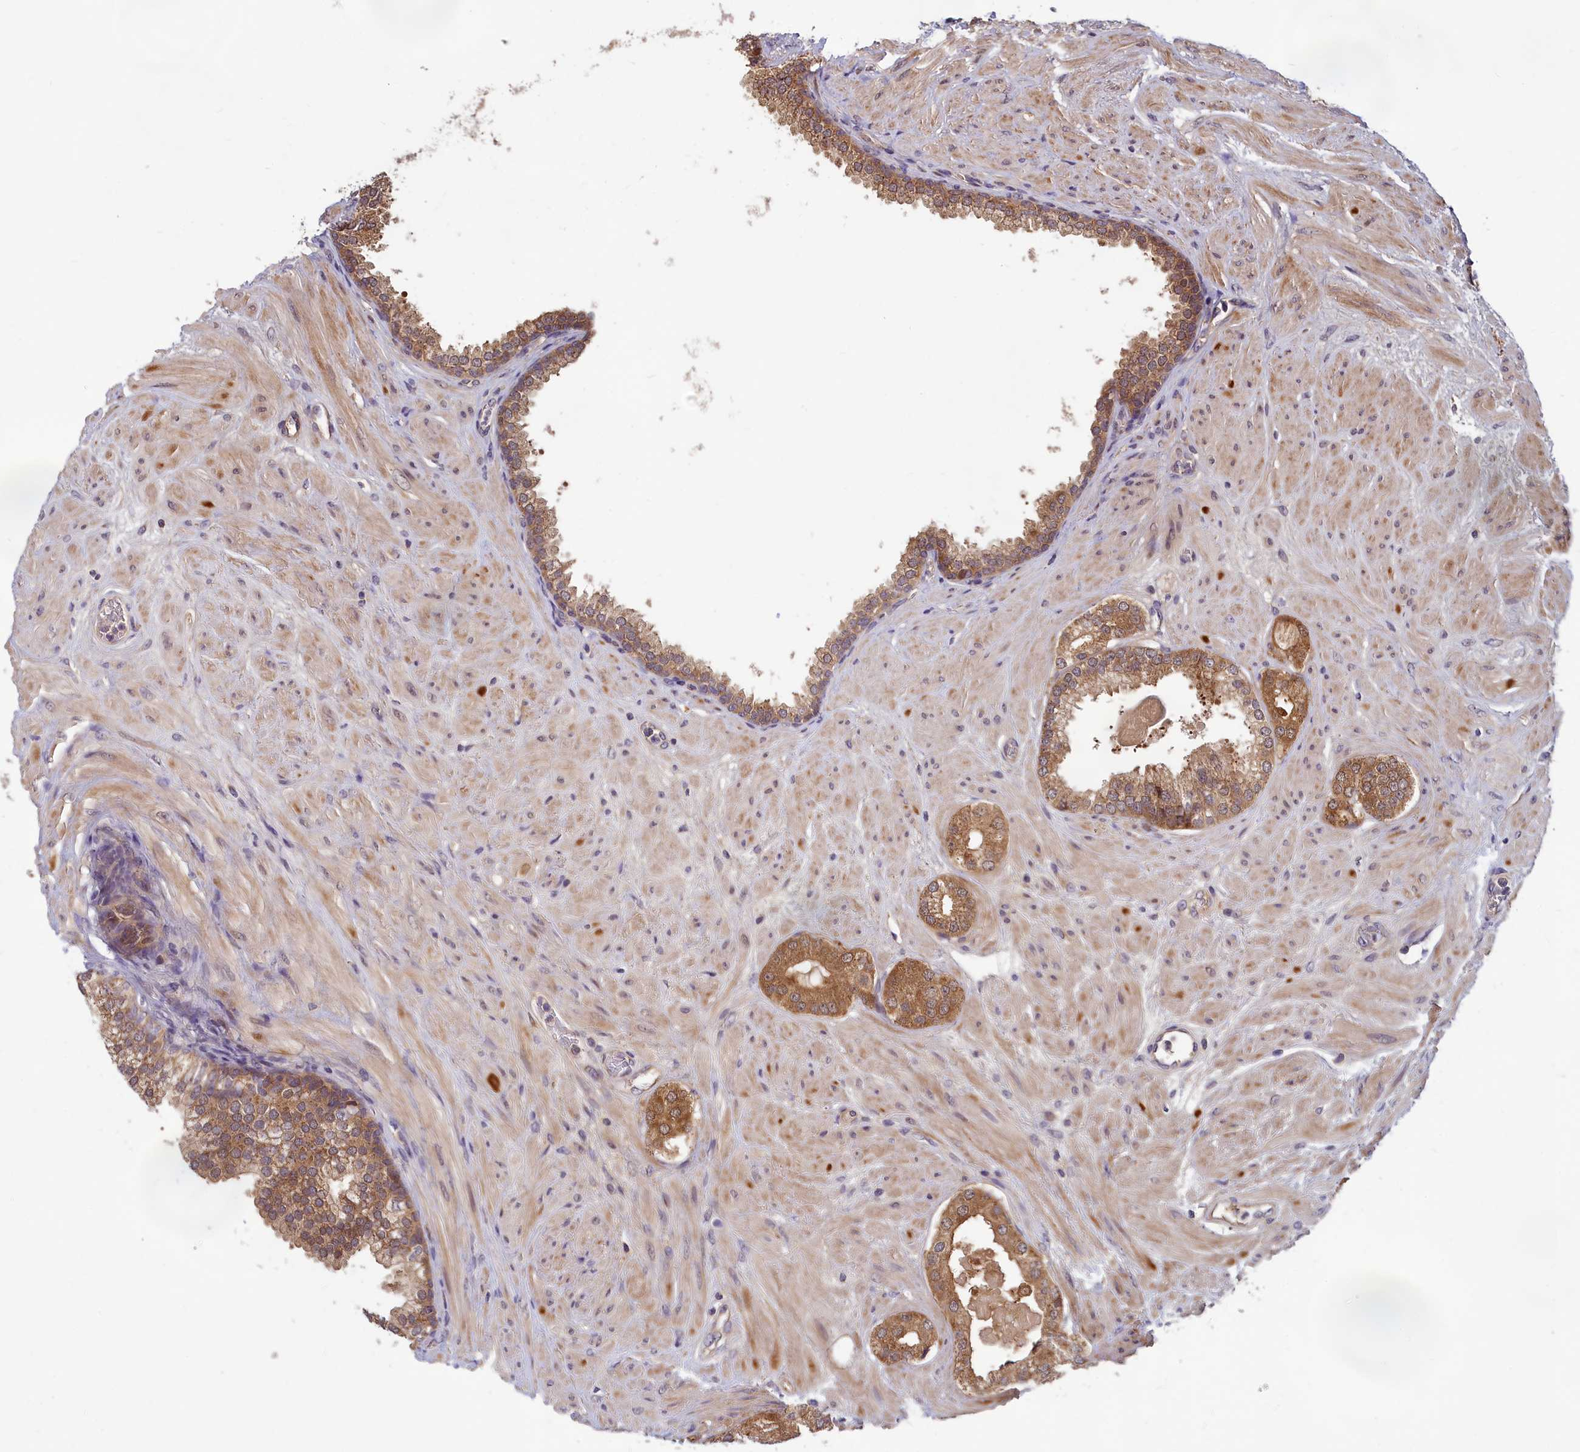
{"staining": {"intensity": "moderate", "quantity": ">75%", "location": "cytoplasmic/membranous"}, "tissue": "prostate cancer", "cell_type": "Tumor cells", "image_type": "cancer", "snomed": [{"axis": "morphology", "description": "Adenocarcinoma, High grade"}, {"axis": "topography", "description": "Prostate"}], "caption": "Immunohistochemistry micrograph of neoplastic tissue: human prostate cancer (adenocarcinoma (high-grade)) stained using immunohistochemistry (IHC) demonstrates medium levels of moderate protein expression localized specifically in the cytoplasmic/membranous of tumor cells, appearing as a cytoplasmic/membranous brown color.", "gene": "CCDC15", "patient": {"sex": "male", "age": 65}}